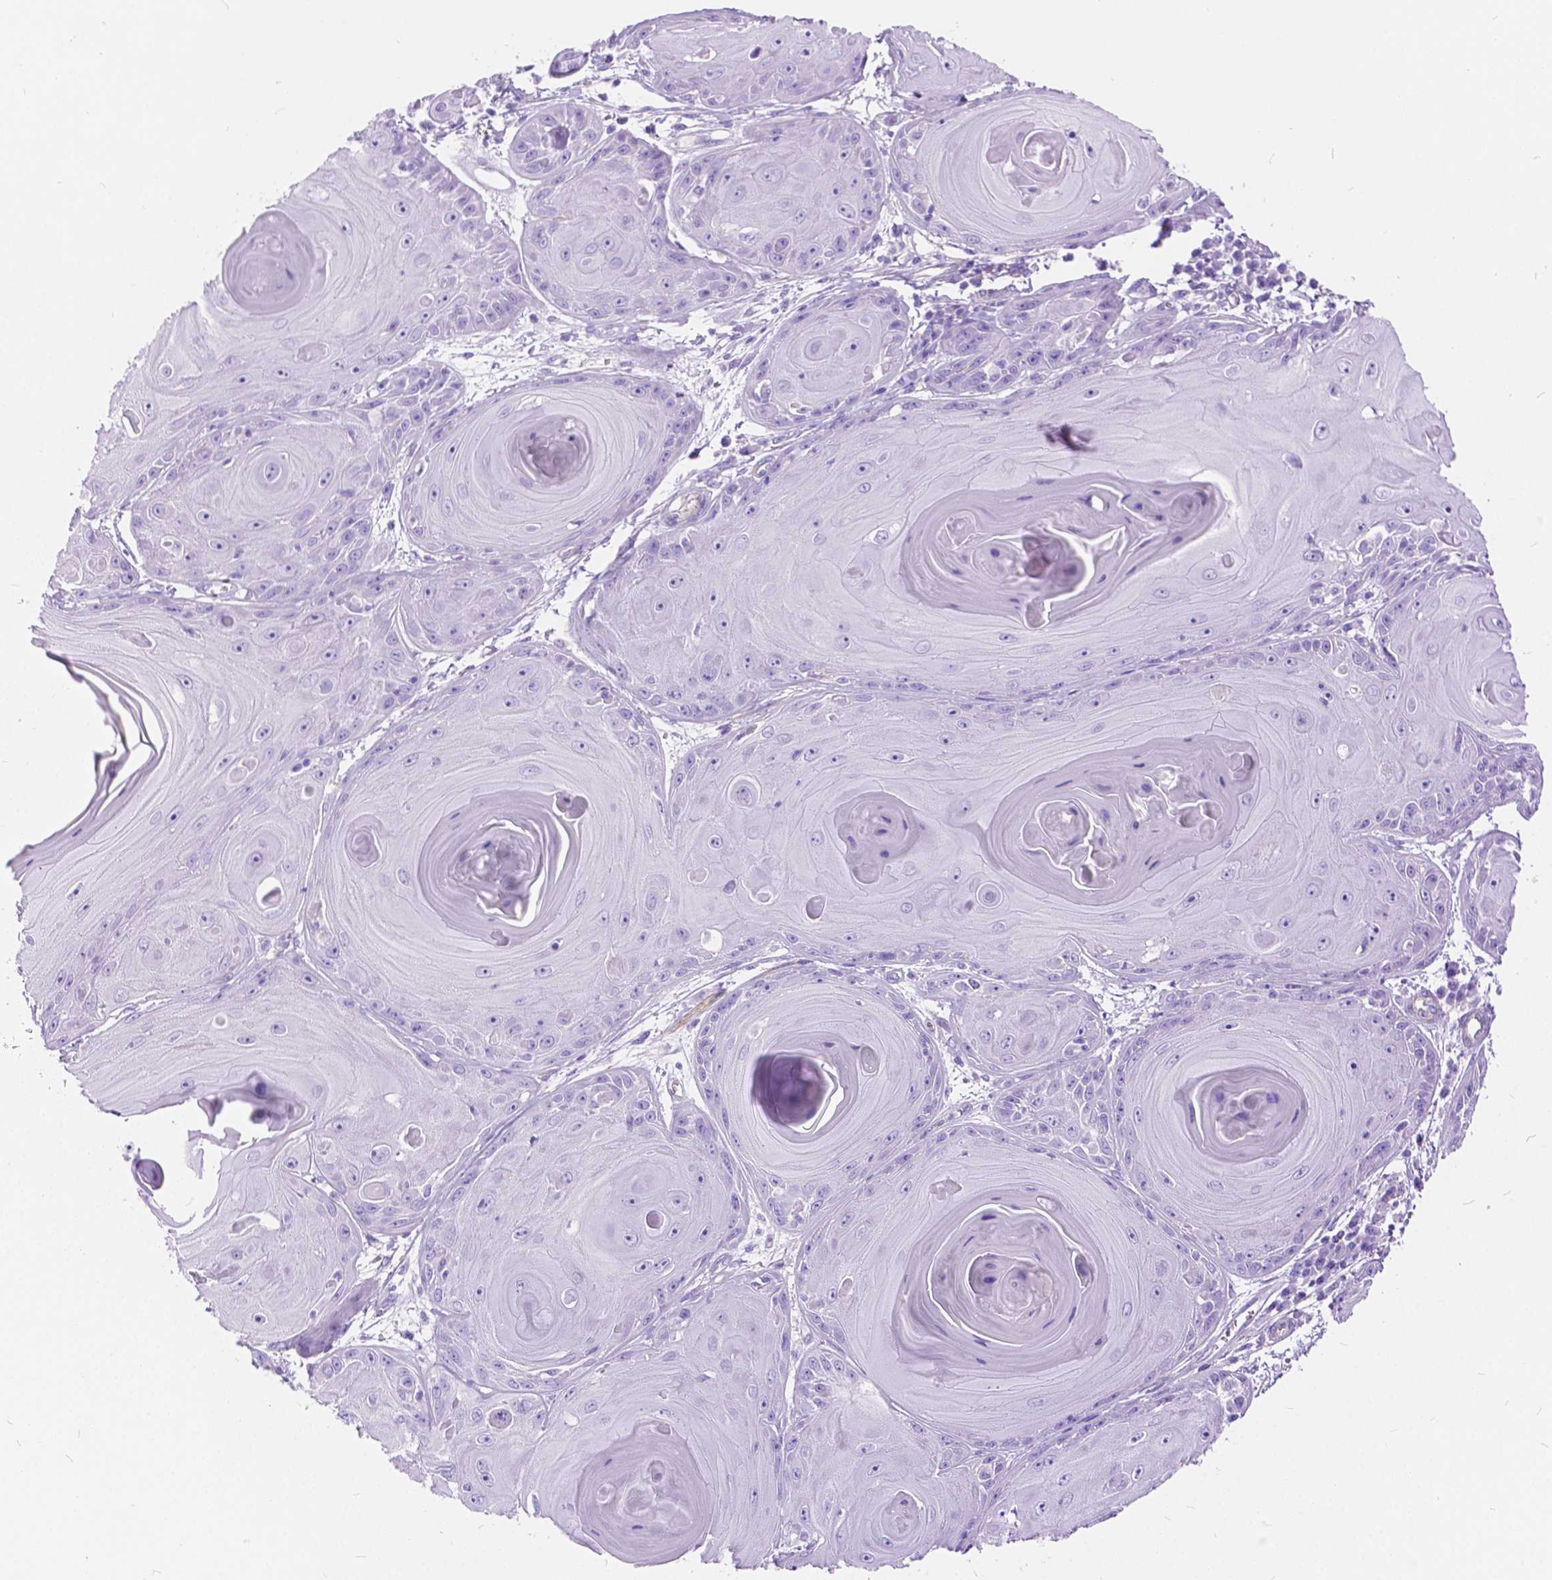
{"staining": {"intensity": "negative", "quantity": "none", "location": "none"}, "tissue": "skin cancer", "cell_type": "Tumor cells", "image_type": "cancer", "snomed": [{"axis": "morphology", "description": "Squamous cell carcinoma, NOS"}, {"axis": "topography", "description": "Skin"}, {"axis": "topography", "description": "Vulva"}], "caption": "Tumor cells show no significant protein positivity in skin squamous cell carcinoma.", "gene": "CHRM1", "patient": {"sex": "female", "age": 85}}